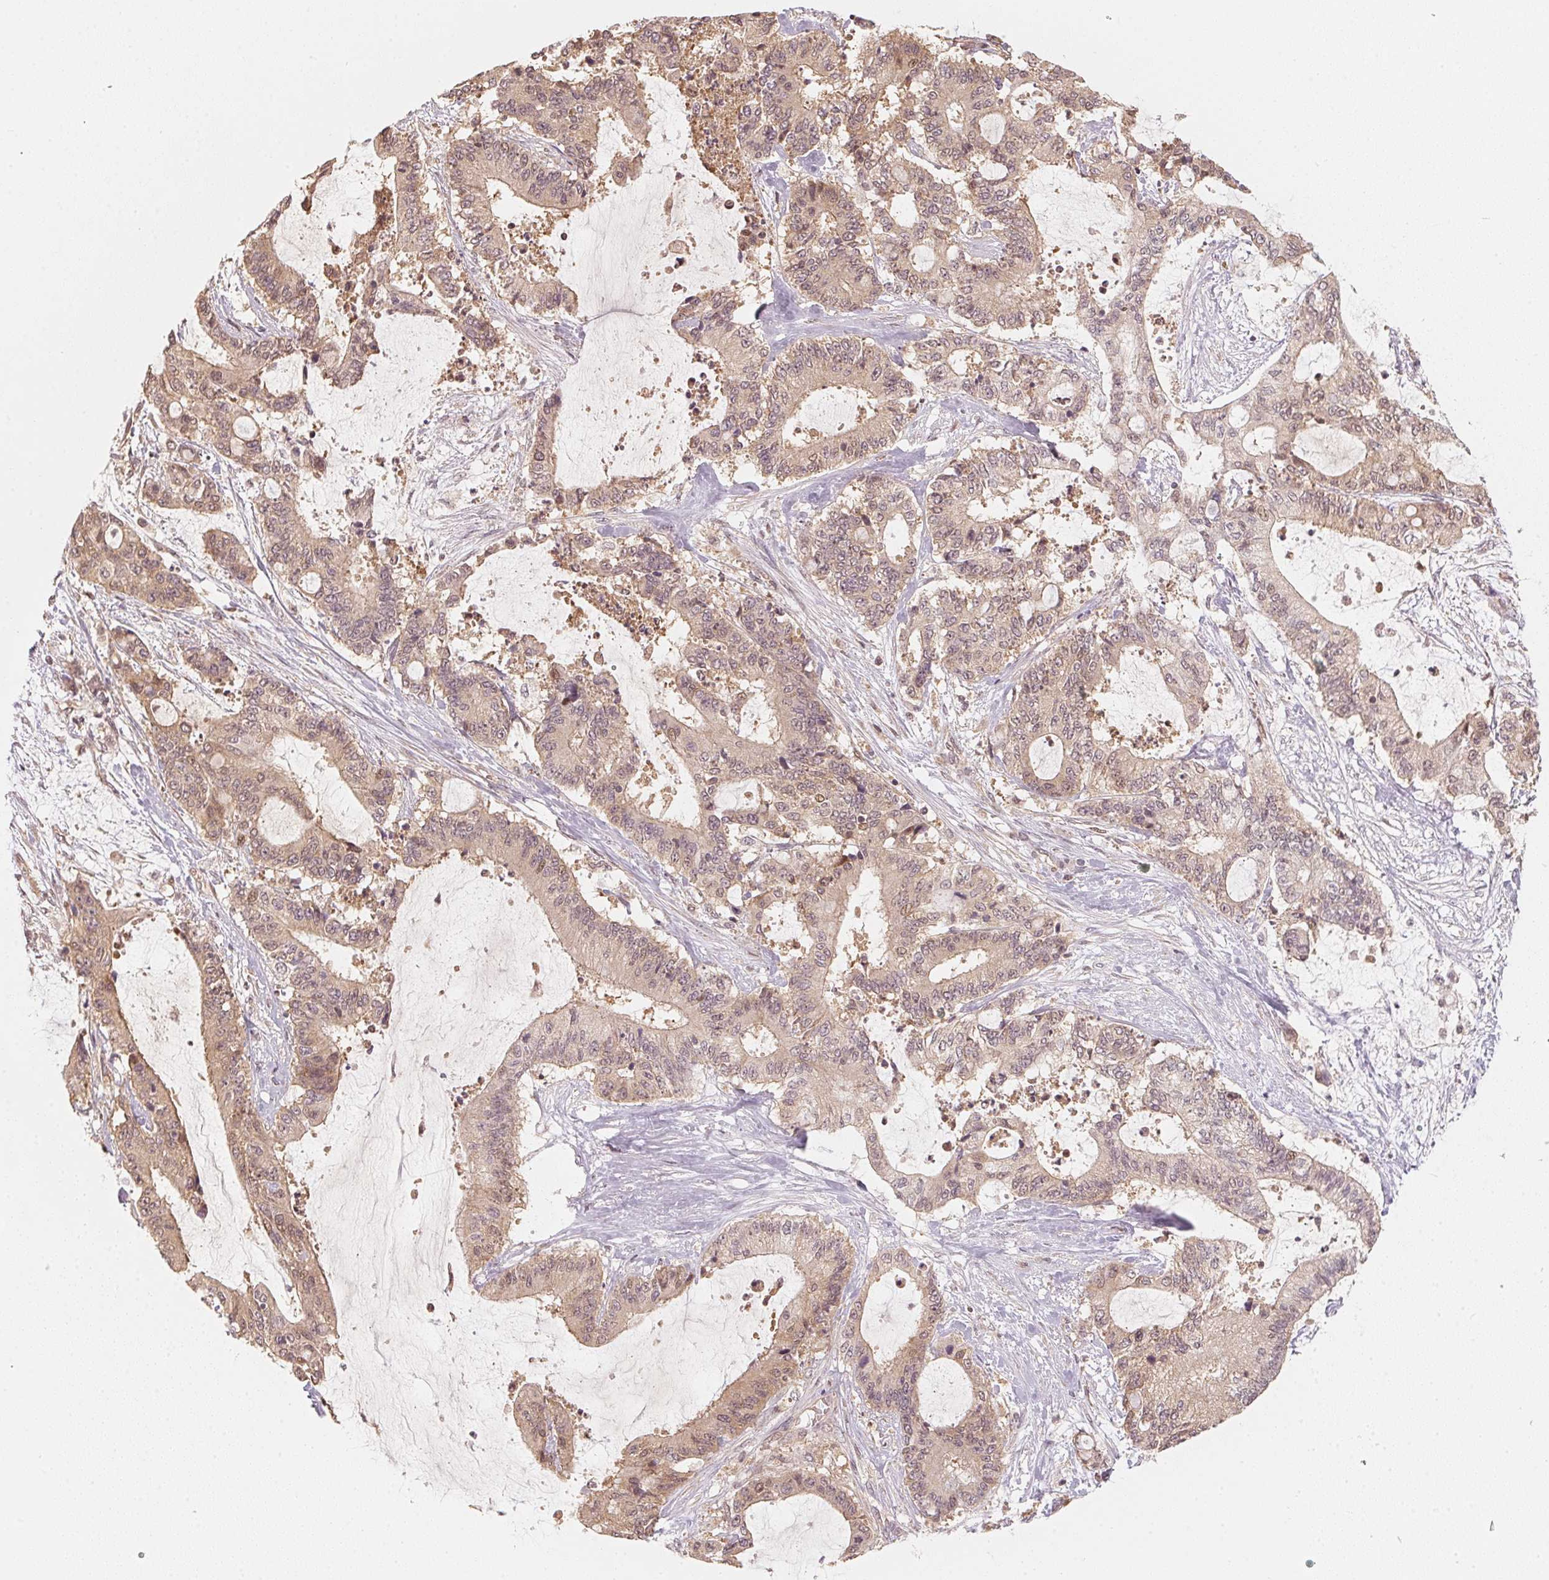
{"staining": {"intensity": "weak", "quantity": "25%-75%", "location": "cytoplasmic/membranous,nuclear"}, "tissue": "liver cancer", "cell_type": "Tumor cells", "image_type": "cancer", "snomed": [{"axis": "morphology", "description": "Cholangiocarcinoma"}, {"axis": "topography", "description": "Liver"}], "caption": "Immunohistochemistry (DAB) staining of liver cancer (cholangiocarcinoma) shows weak cytoplasmic/membranous and nuclear protein positivity in about 25%-75% of tumor cells.", "gene": "UBE2L3", "patient": {"sex": "female", "age": 73}}